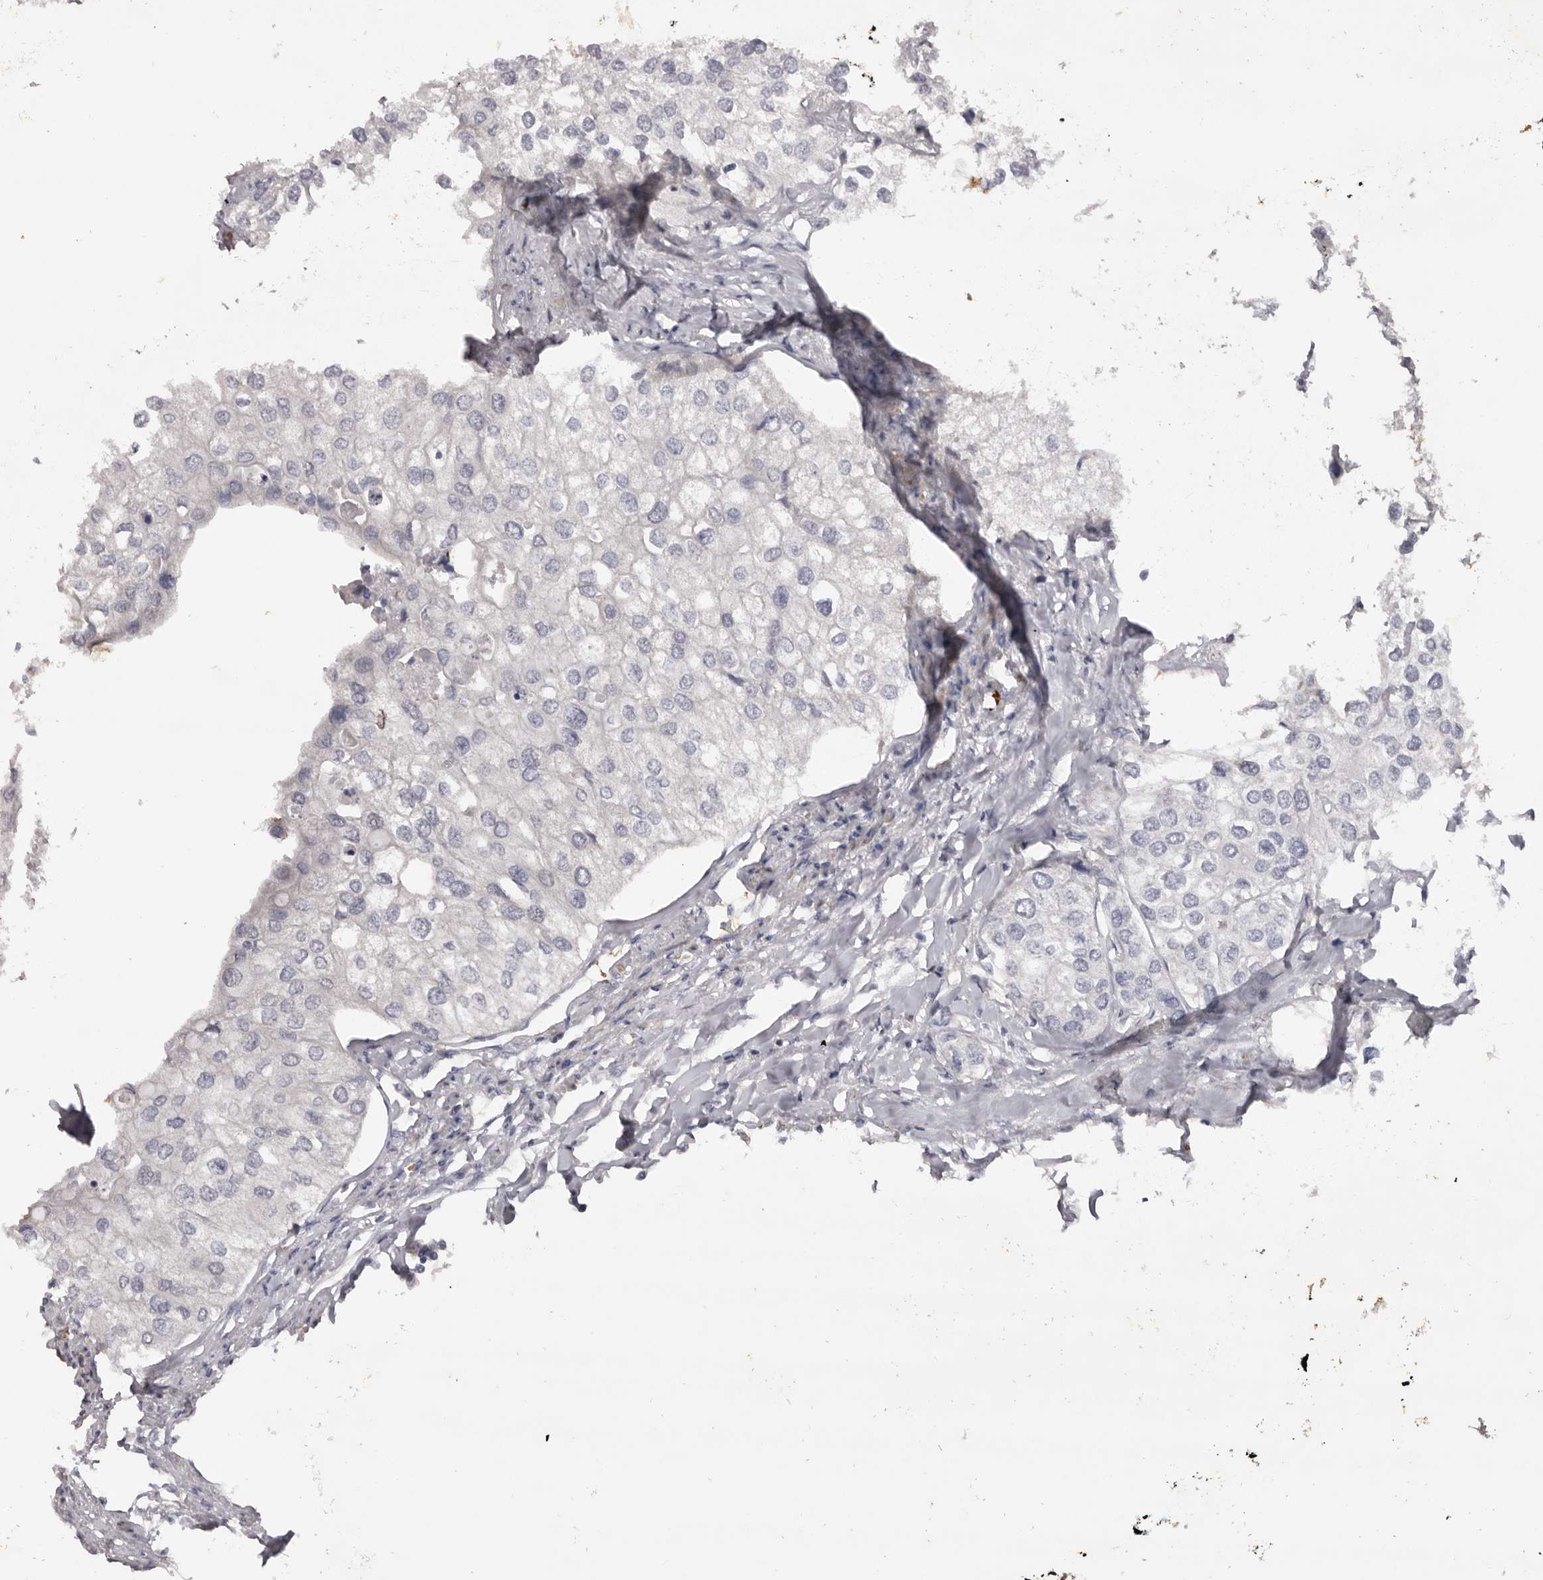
{"staining": {"intensity": "negative", "quantity": "none", "location": "none"}, "tissue": "urothelial cancer", "cell_type": "Tumor cells", "image_type": "cancer", "snomed": [{"axis": "morphology", "description": "Urothelial carcinoma, High grade"}, {"axis": "topography", "description": "Urinary bladder"}], "caption": "The immunohistochemistry (IHC) micrograph has no significant expression in tumor cells of urothelial cancer tissue. (DAB (3,3'-diaminobenzidine) immunohistochemistry visualized using brightfield microscopy, high magnification).", "gene": "TNR", "patient": {"sex": "male", "age": 64}}